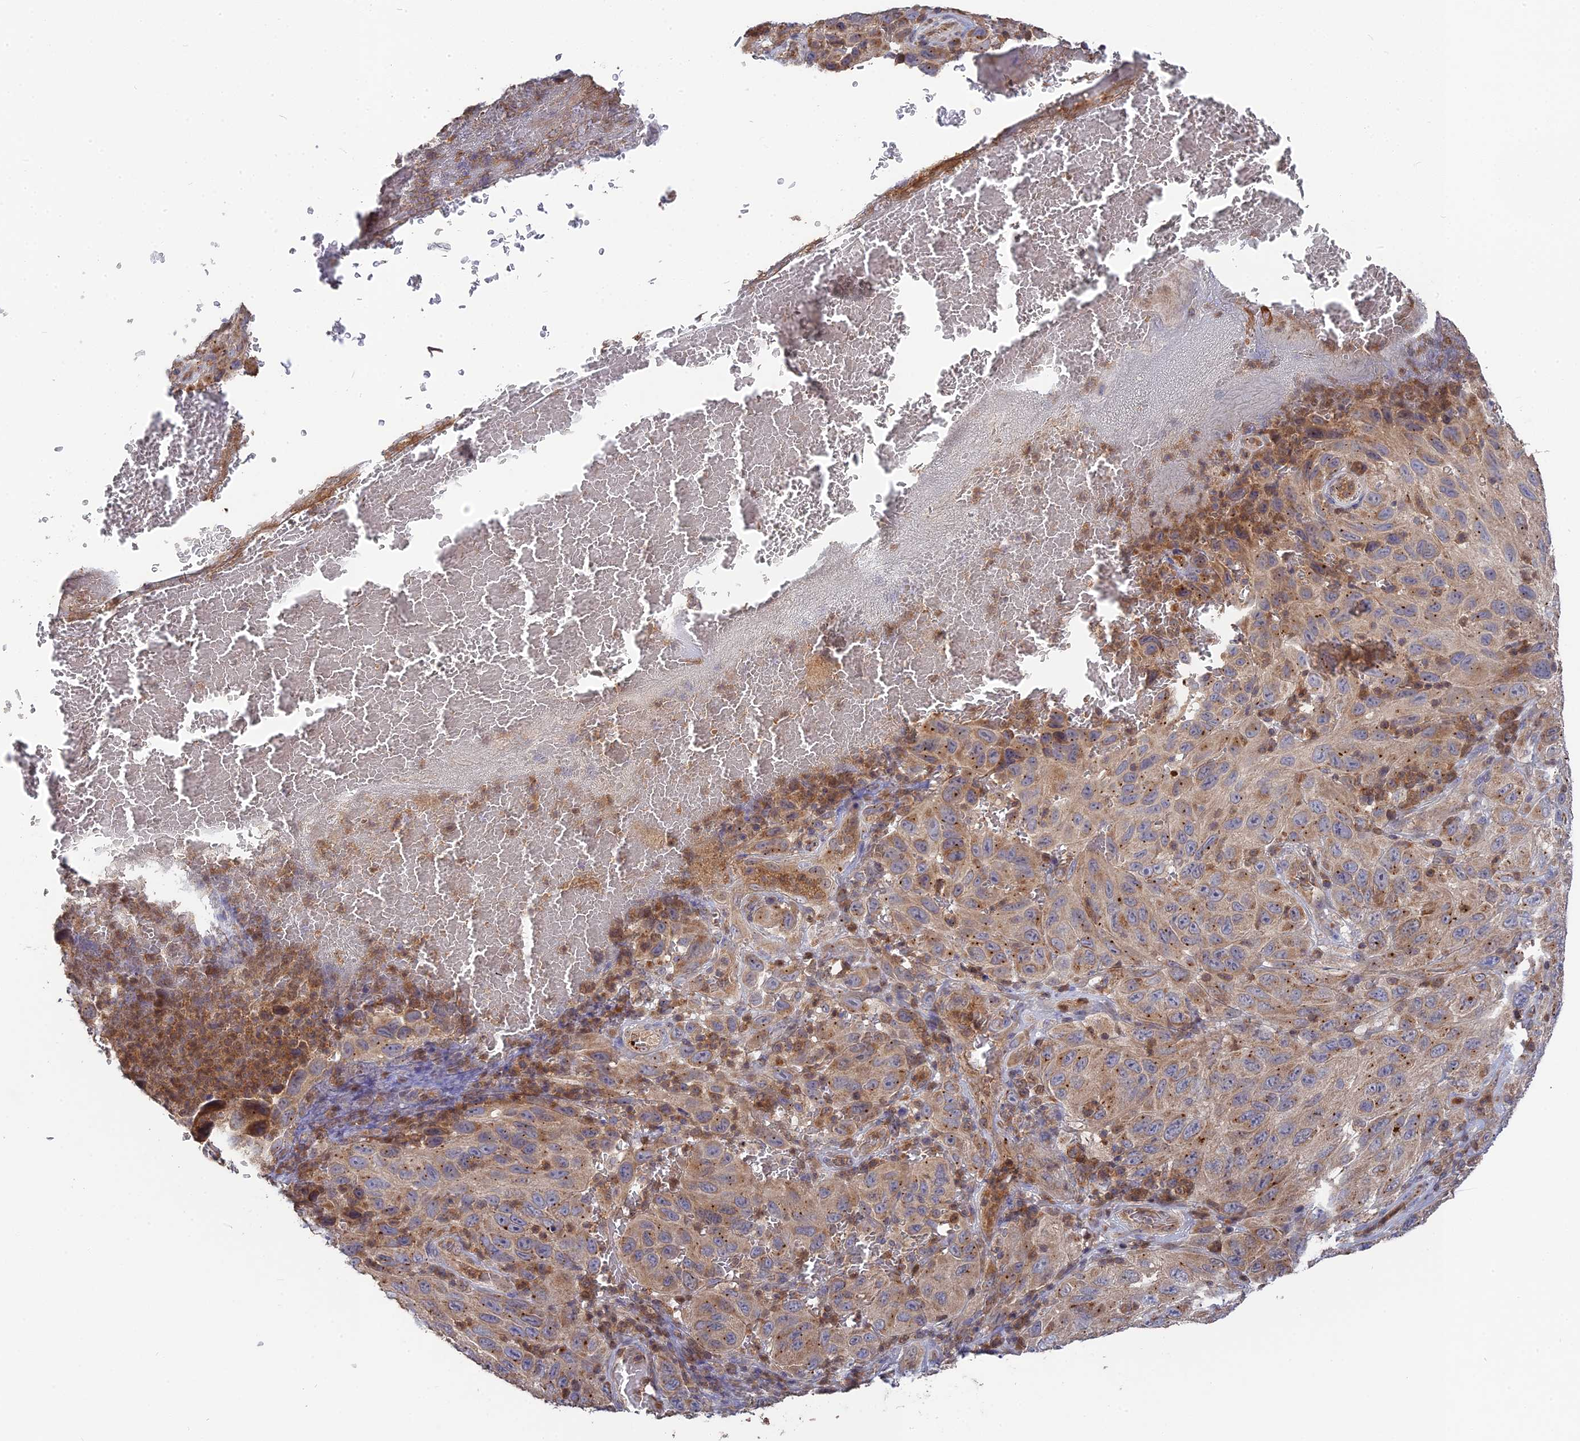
{"staining": {"intensity": "weak", "quantity": ">75%", "location": "cytoplasmic/membranous"}, "tissue": "melanoma", "cell_type": "Tumor cells", "image_type": "cancer", "snomed": [{"axis": "morphology", "description": "Normal tissue, NOS"}, {"axis": "morphology", "description": "Malignant melanoma, NOS"}, {"axis": "topography", "description": "Skin"}], "caption": "High-magnification brightfield microscopy of malignant melanoma stained with DAB (3,3'-diaminobenzidine) (brown) and counterstained with hematoxylin (blue). tumor cells exhibit weak cytoplasmic/membranous staining is identified in approximately>75% of cells. (DAB IHC, brown staining for protein, blue staining for nuclei).", "gene": "RPIA", "patient": {"sex": "female", "age": 96}}